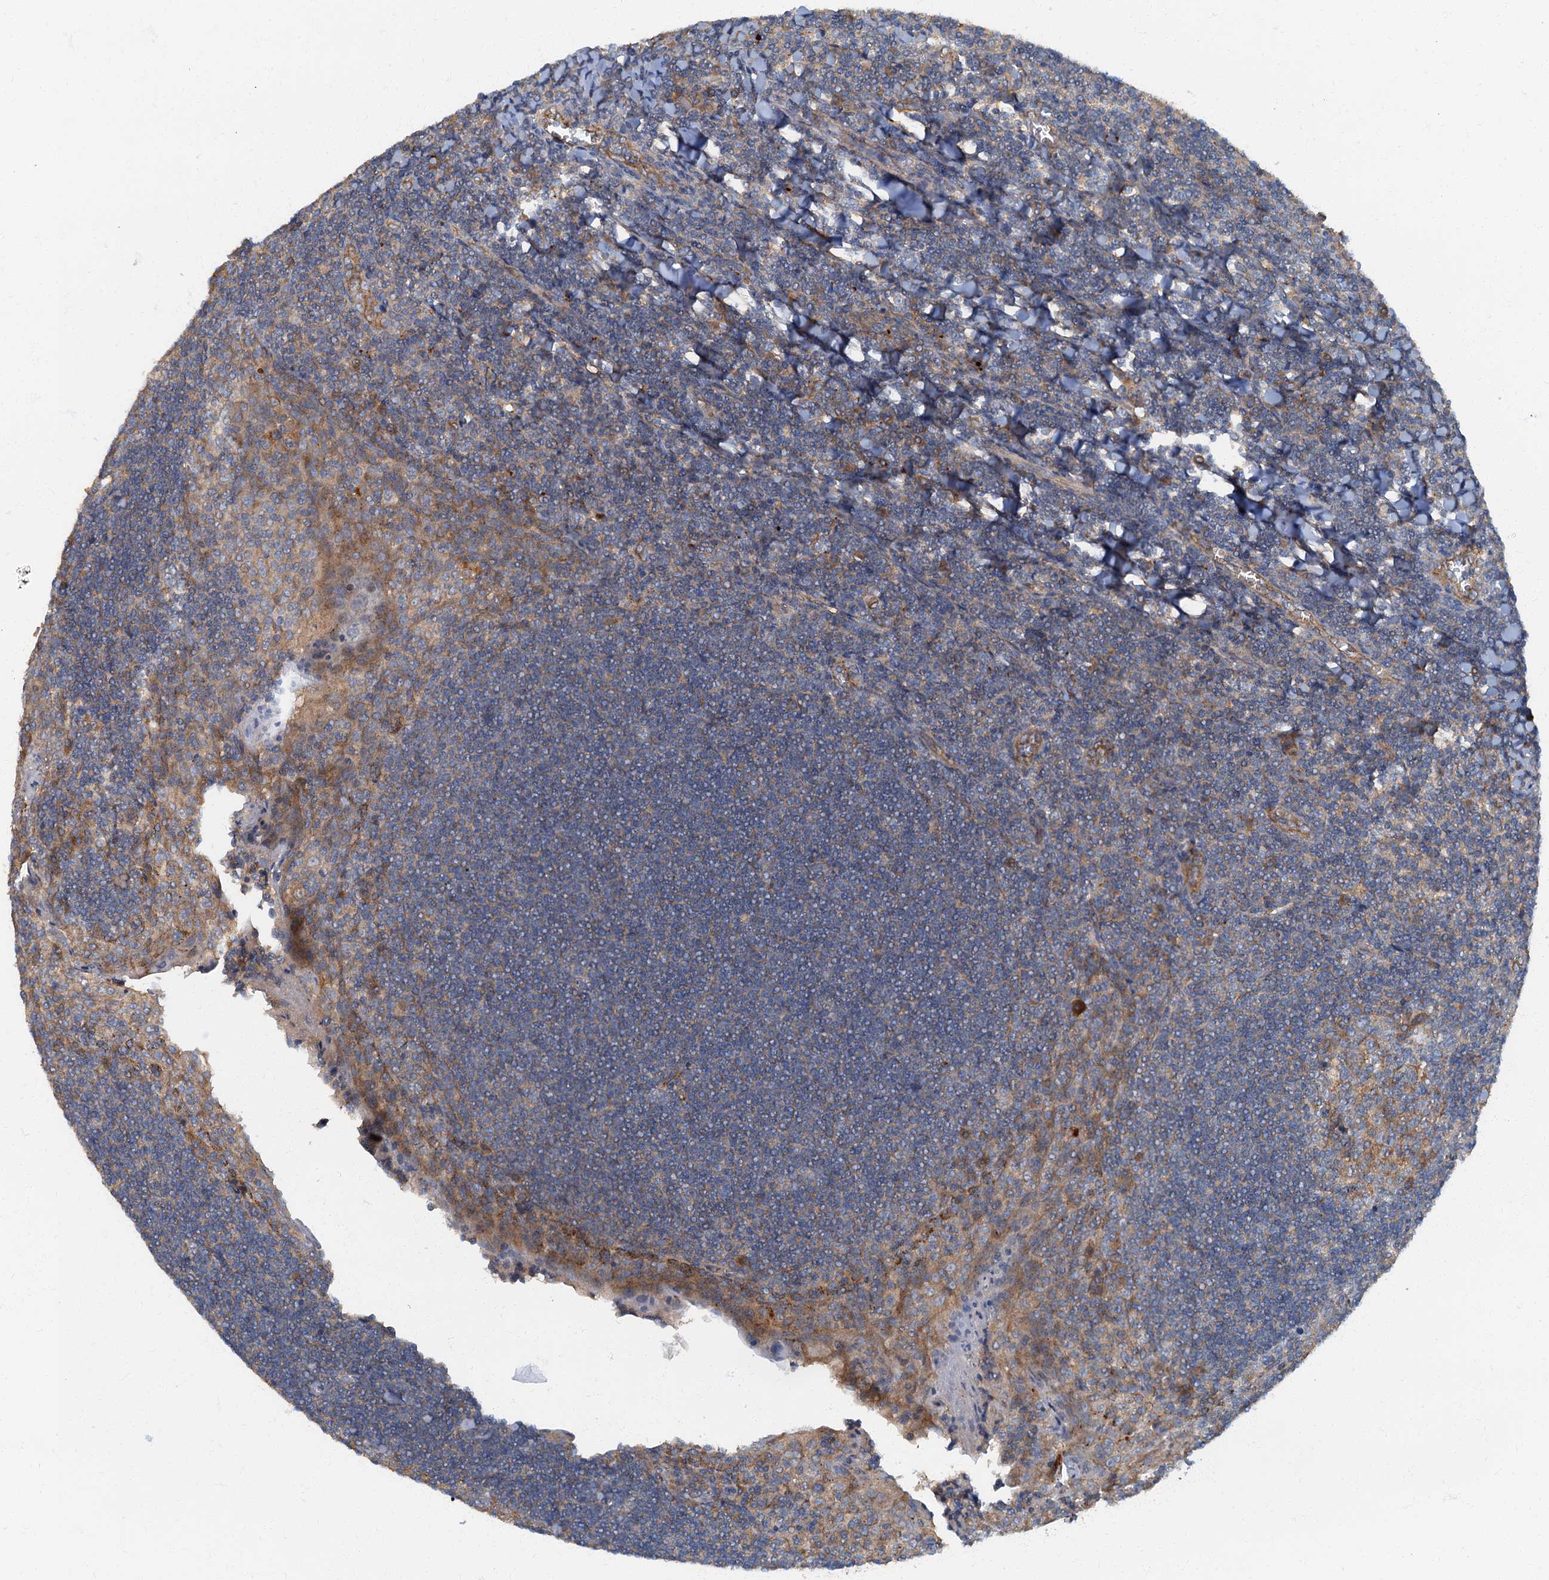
{"staining": {"intensity": "negative", "quantity": "none", "location": "none"}, "tissue": "tonsil", "cell_type": "Germinal center cells", "image_type": "normal", "snomed": [{"axis": "morphology", "description": "Normal tissue, NOS"}, {"axis": "topography", "description": "Tonsil"}], "caption": "This is an immunohistochemistry (IHC) histopathology image of normal human tonsil. There is no expression in germinal center cells.", "gene": "ARL11", "patient": {"sex": "male", "age": 27}}